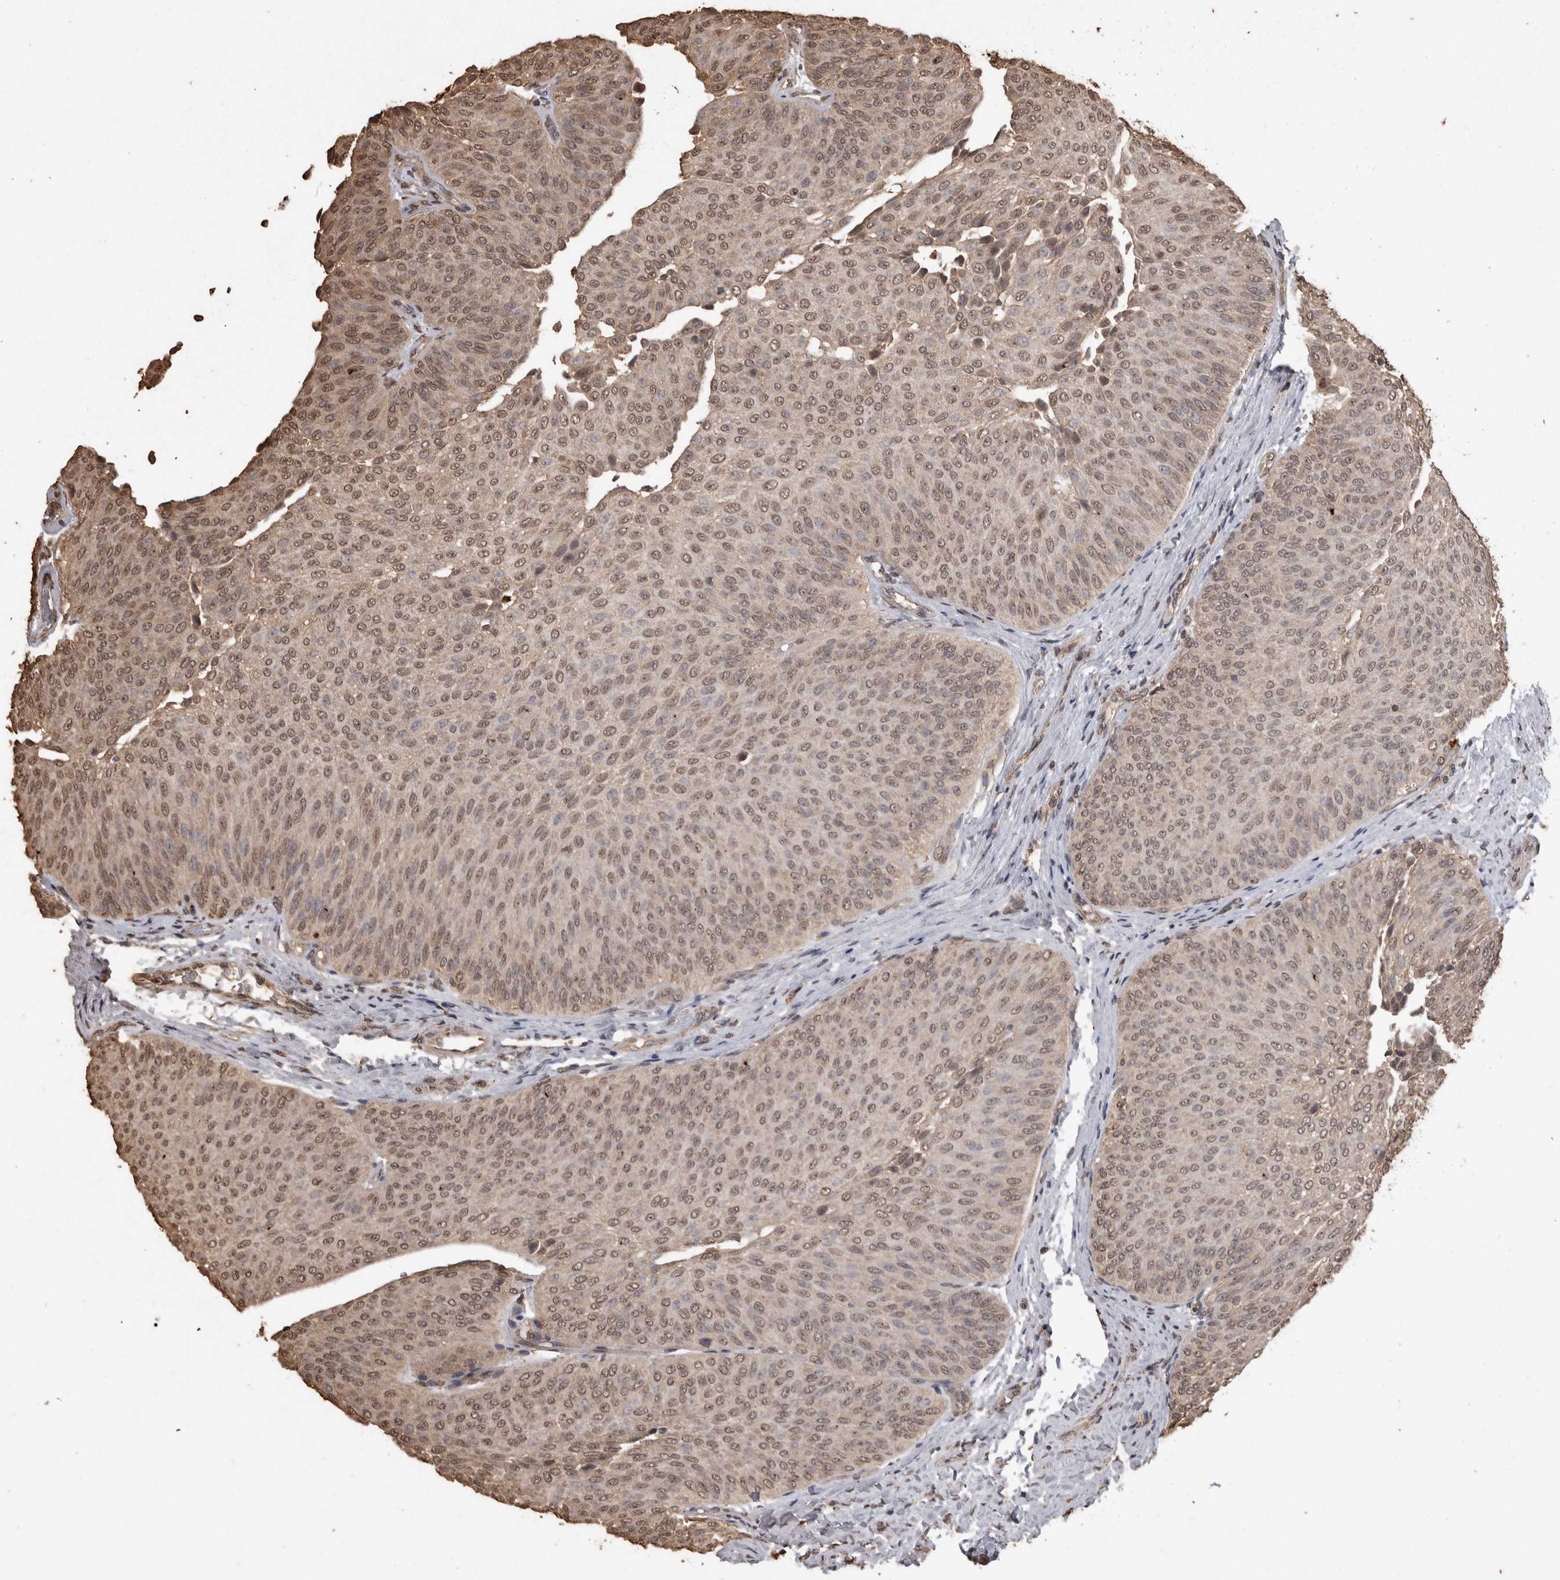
{"staining": {"intensity": "weak", "quantity": ">75%", "location": "cytoplasmic/membranous,nuclear"}, "tissue": "urothelial cancer", "cell_type": "Tumor cells", "image_type": "cancer", "snomed": [{"axis": "morphology", "description": "Urothelial carcinoma, Low grade"}, {"axis": "topography", "description": "Urinary bladder"}], "caption": "Human low-grade urothelial carcinoma stained with a brown dye shows weak cytoplasmic/membranous and nuclear positive expression in about >75% of tumor cells.", "gene": "SOCS5", "patient": {"sex": "female", "age": 60}}